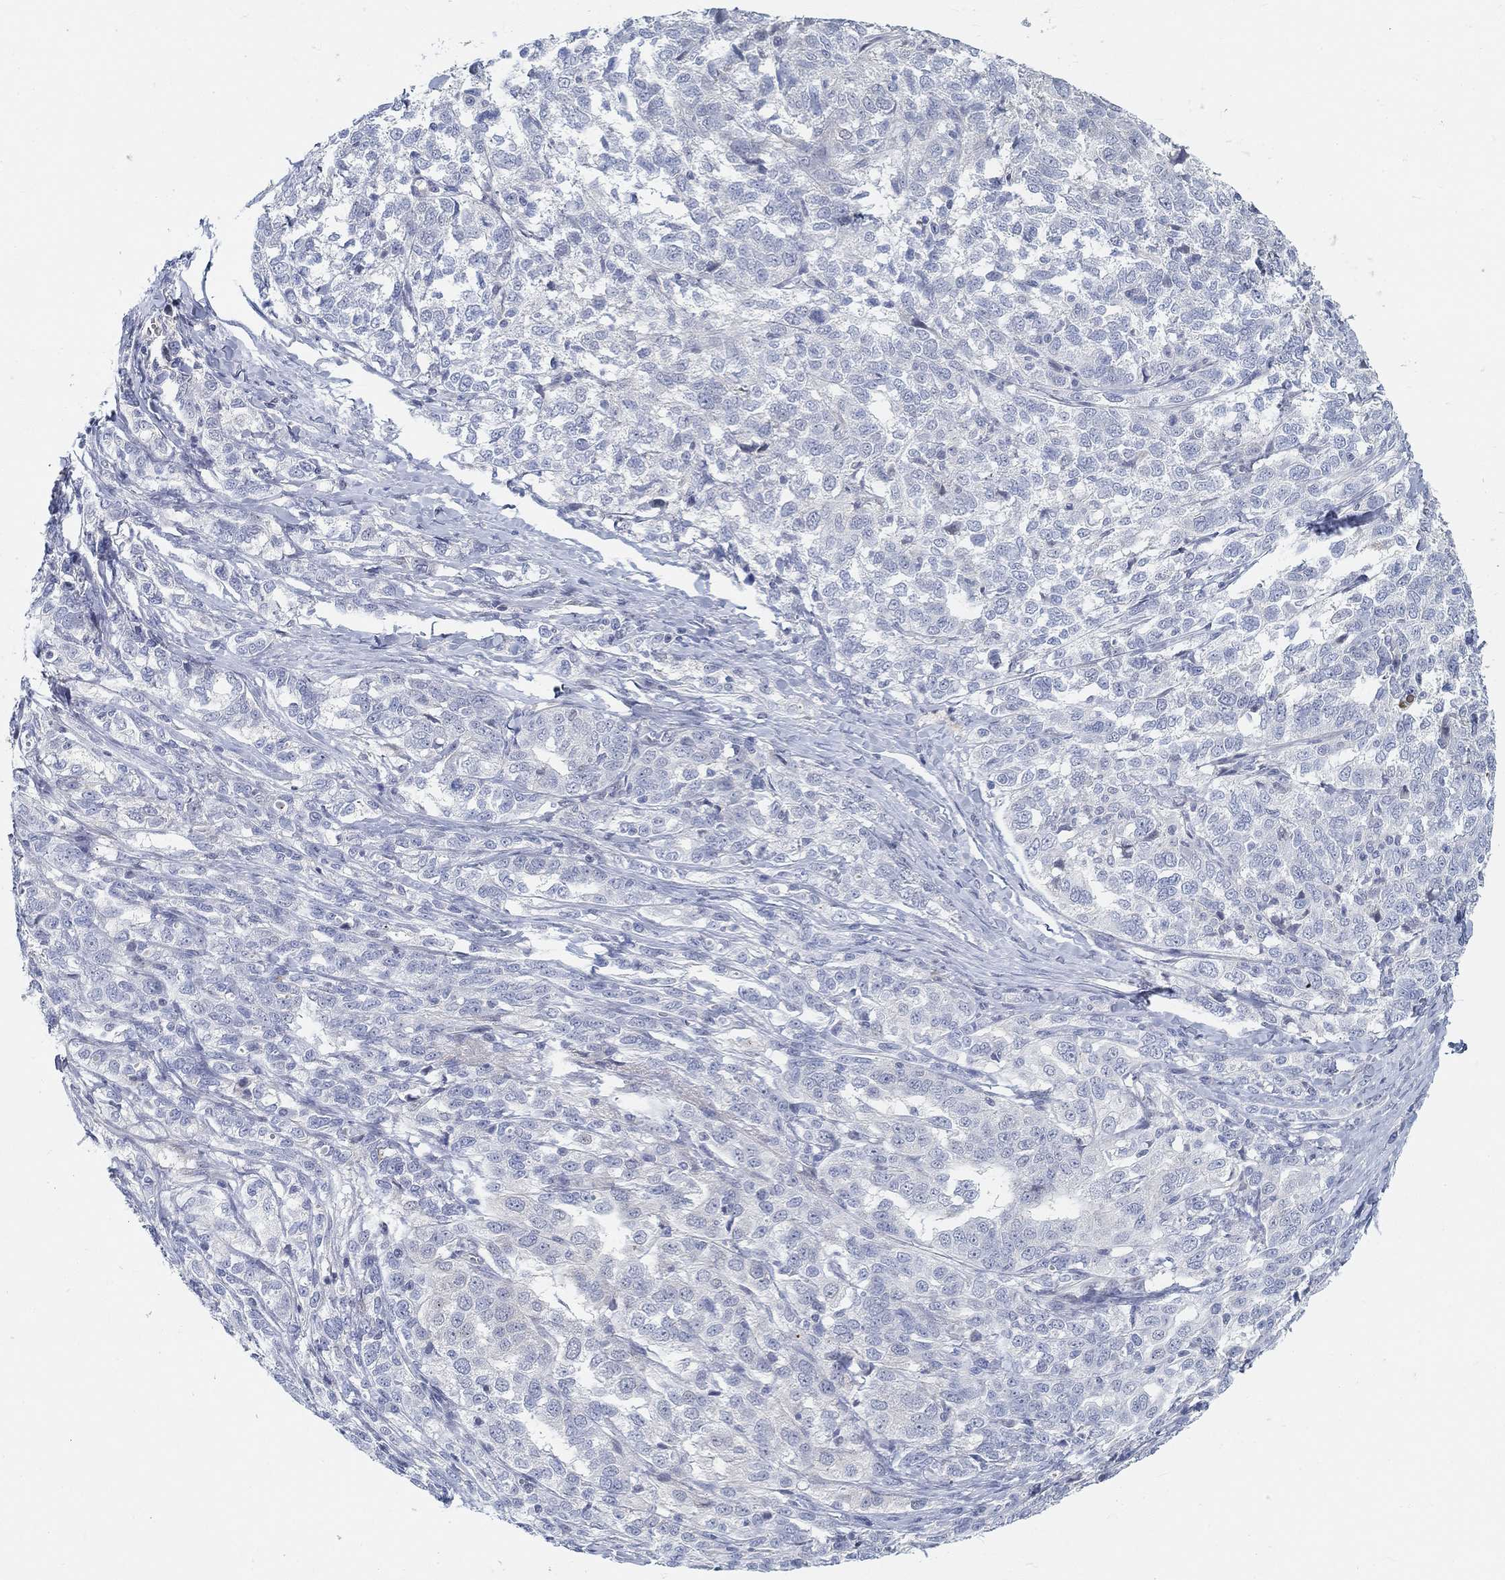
{"staining": {"intensity": "negative", "quantity": "none", "location": "none"}, "tissue": "ovarian cancer", "cell_type": "Tumor cells", "image_type": "cancer", "snomed": [{"axis": "morphology", "description": "Cystadenocarcinoma, serous, NOS"}, {"axis": "topography", "description": "Ovary"}], "caption": "Tumor cells are negative for protein expression in human ovarian cancer.", "gene": "SNTG2", "patient": {"sex": "female", "age": 71}}